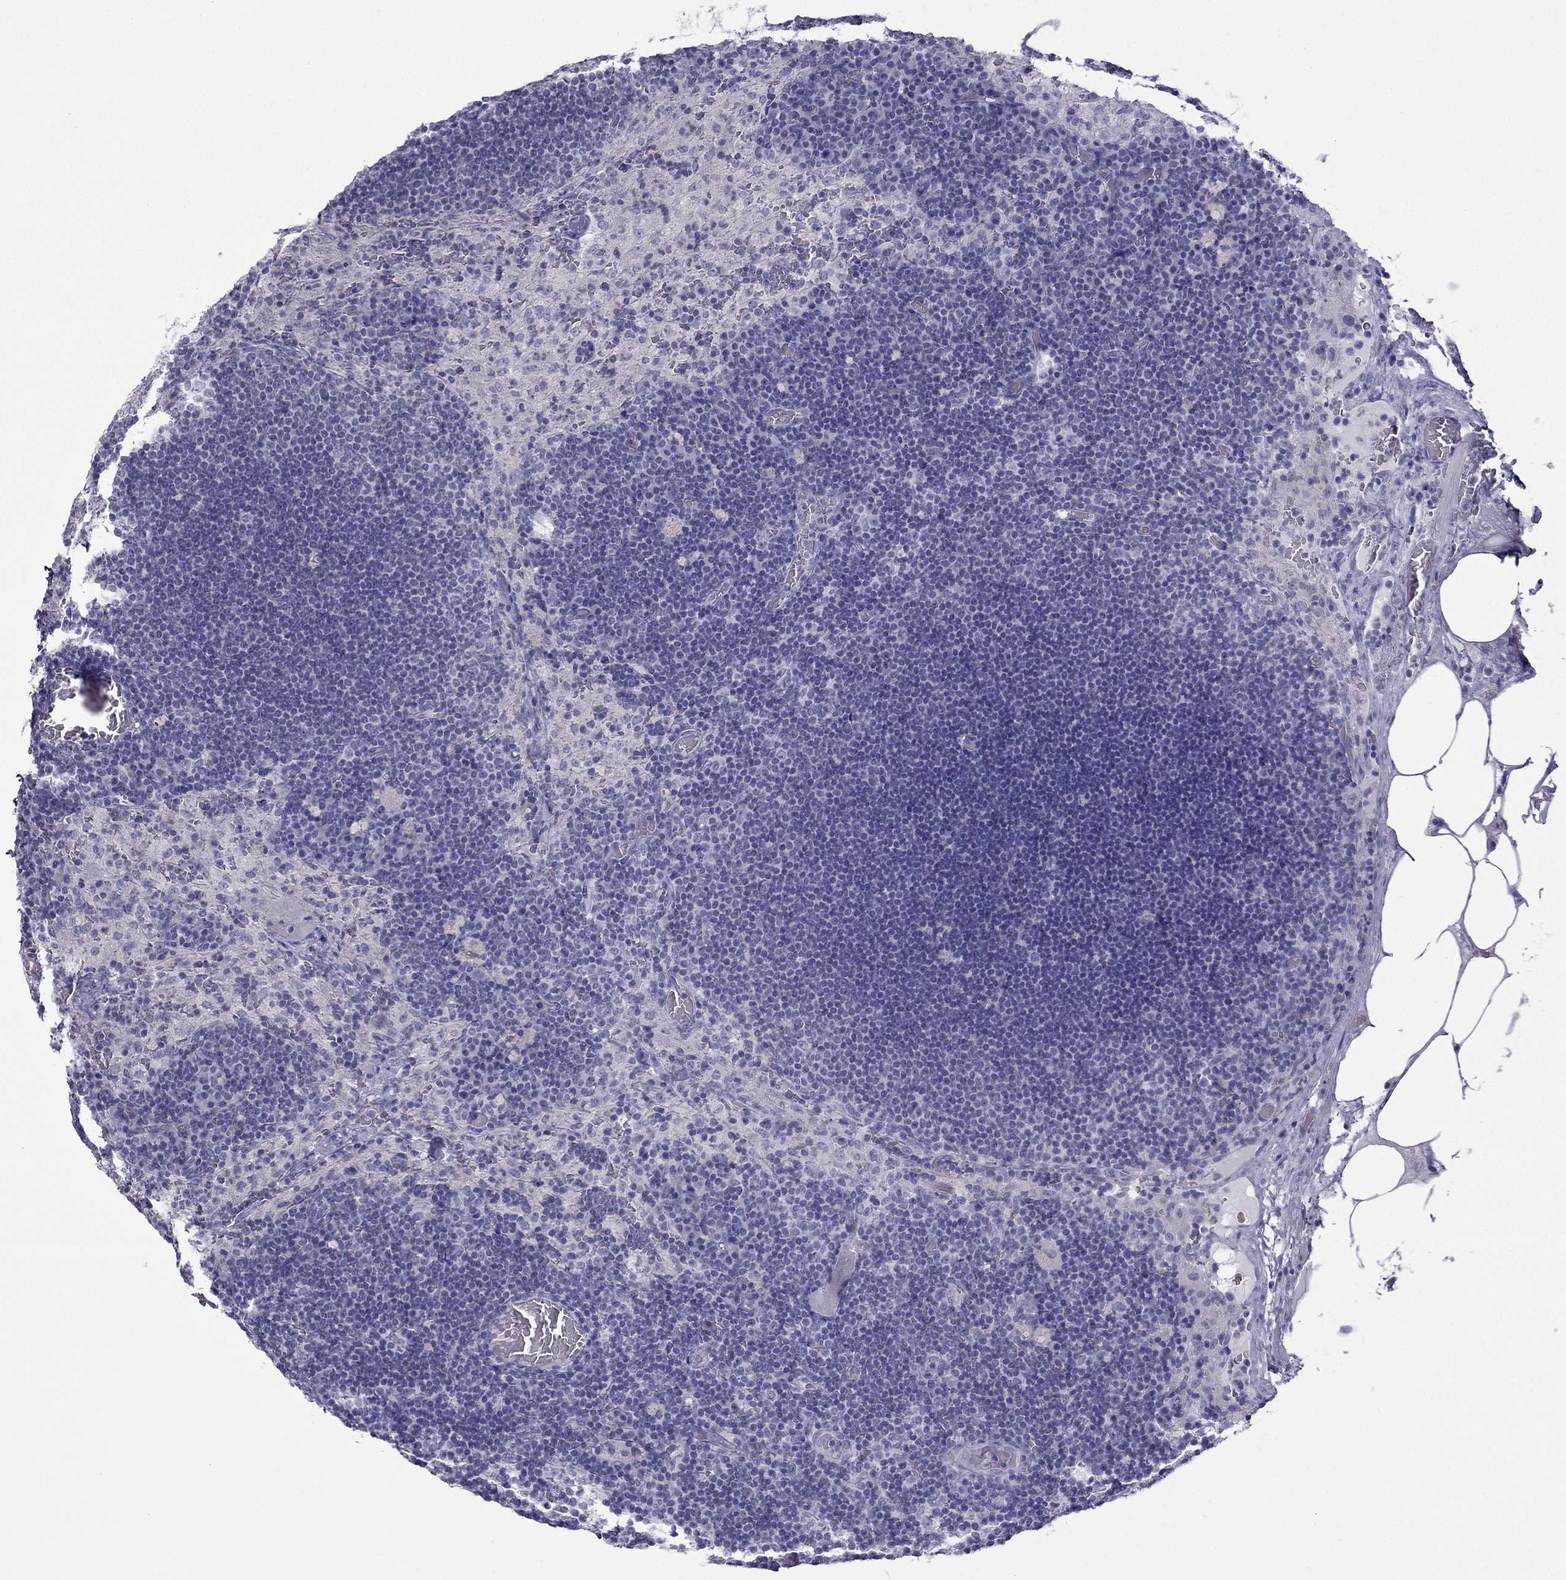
{"staining": {"intensity": "negative", "quantity": "none", "location": "none"}, "tissue": "lymph node", "cell_type": "Germinal center cells", "image_type": "normal", "snomed": [{"axis": "morphology", "description": "Normal tissue, NOS"}, {"axis": "topography", "description": "Lymph node"}], "caption": "Immunohistochemistry (IHC) photomicrograph of unremarkable human lymph node stained for a protein (brown), which reveals no positivity in germinal center cells.", "gene": "ERC2", "patient": {"sex": "male", "age": 63}}